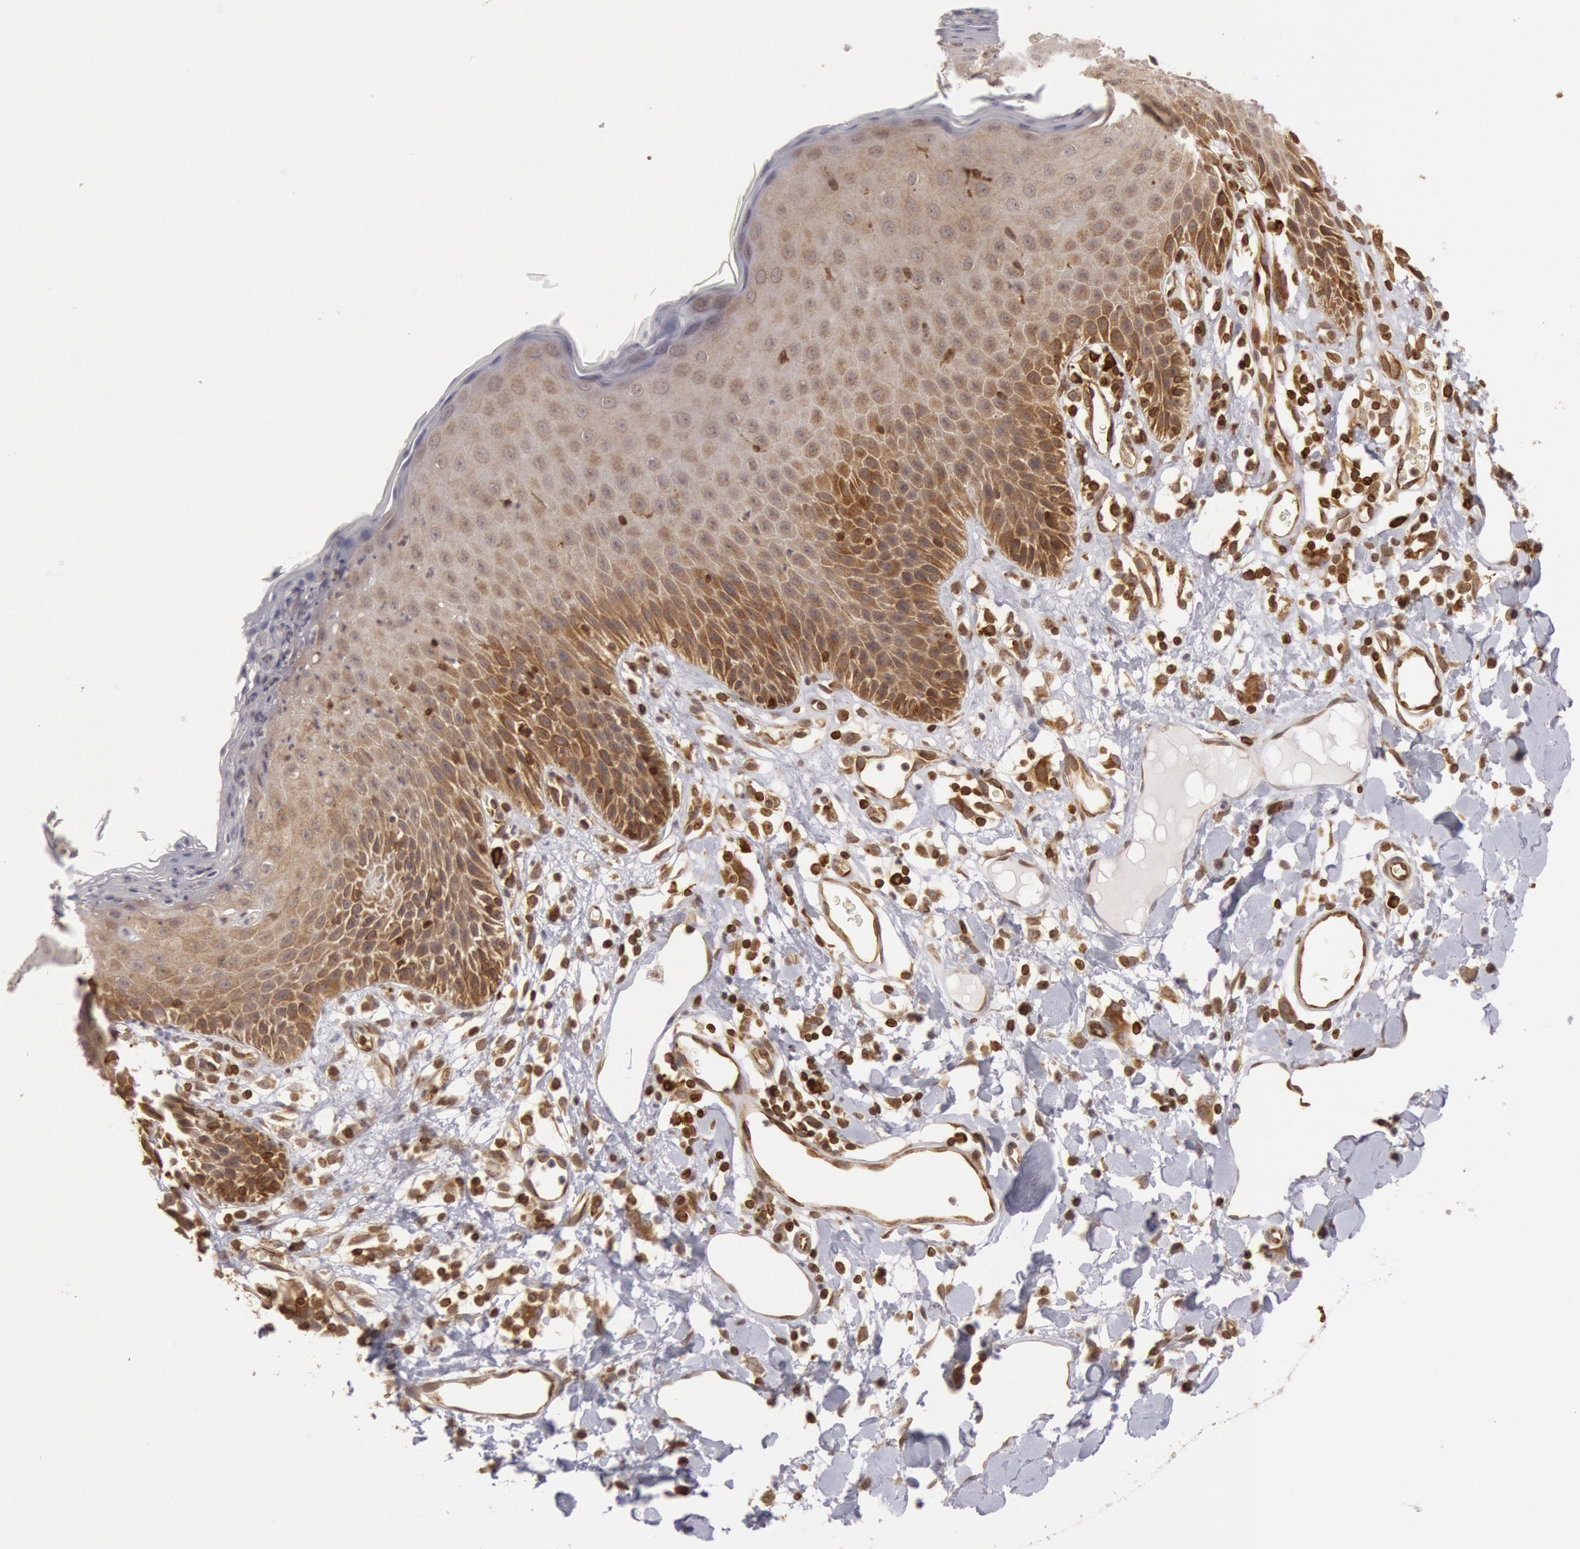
{"staining": {"intensity": "moderate", "quantity": "25%-75%", "location": "cytoplasmic/membranous"}, "tissue": "skin", "cell_type": "Epidermal cells", "image_type": "normal", "snomed": [{"axis": "morphology", "description": "Normal tissue, NOS"}, {"axis": "topography", "description": "Vulva"}, {"axis": "topography", "description": "Peripheral nerve tissue"}], "caption": "A medium amount of moderate cytoplasmic/membranous staining is seen in about 25%-75% of epidermal cells in benign skin.", "gene": "ENSG00000250264", "patient": {"sex": "female", "age": 68}}